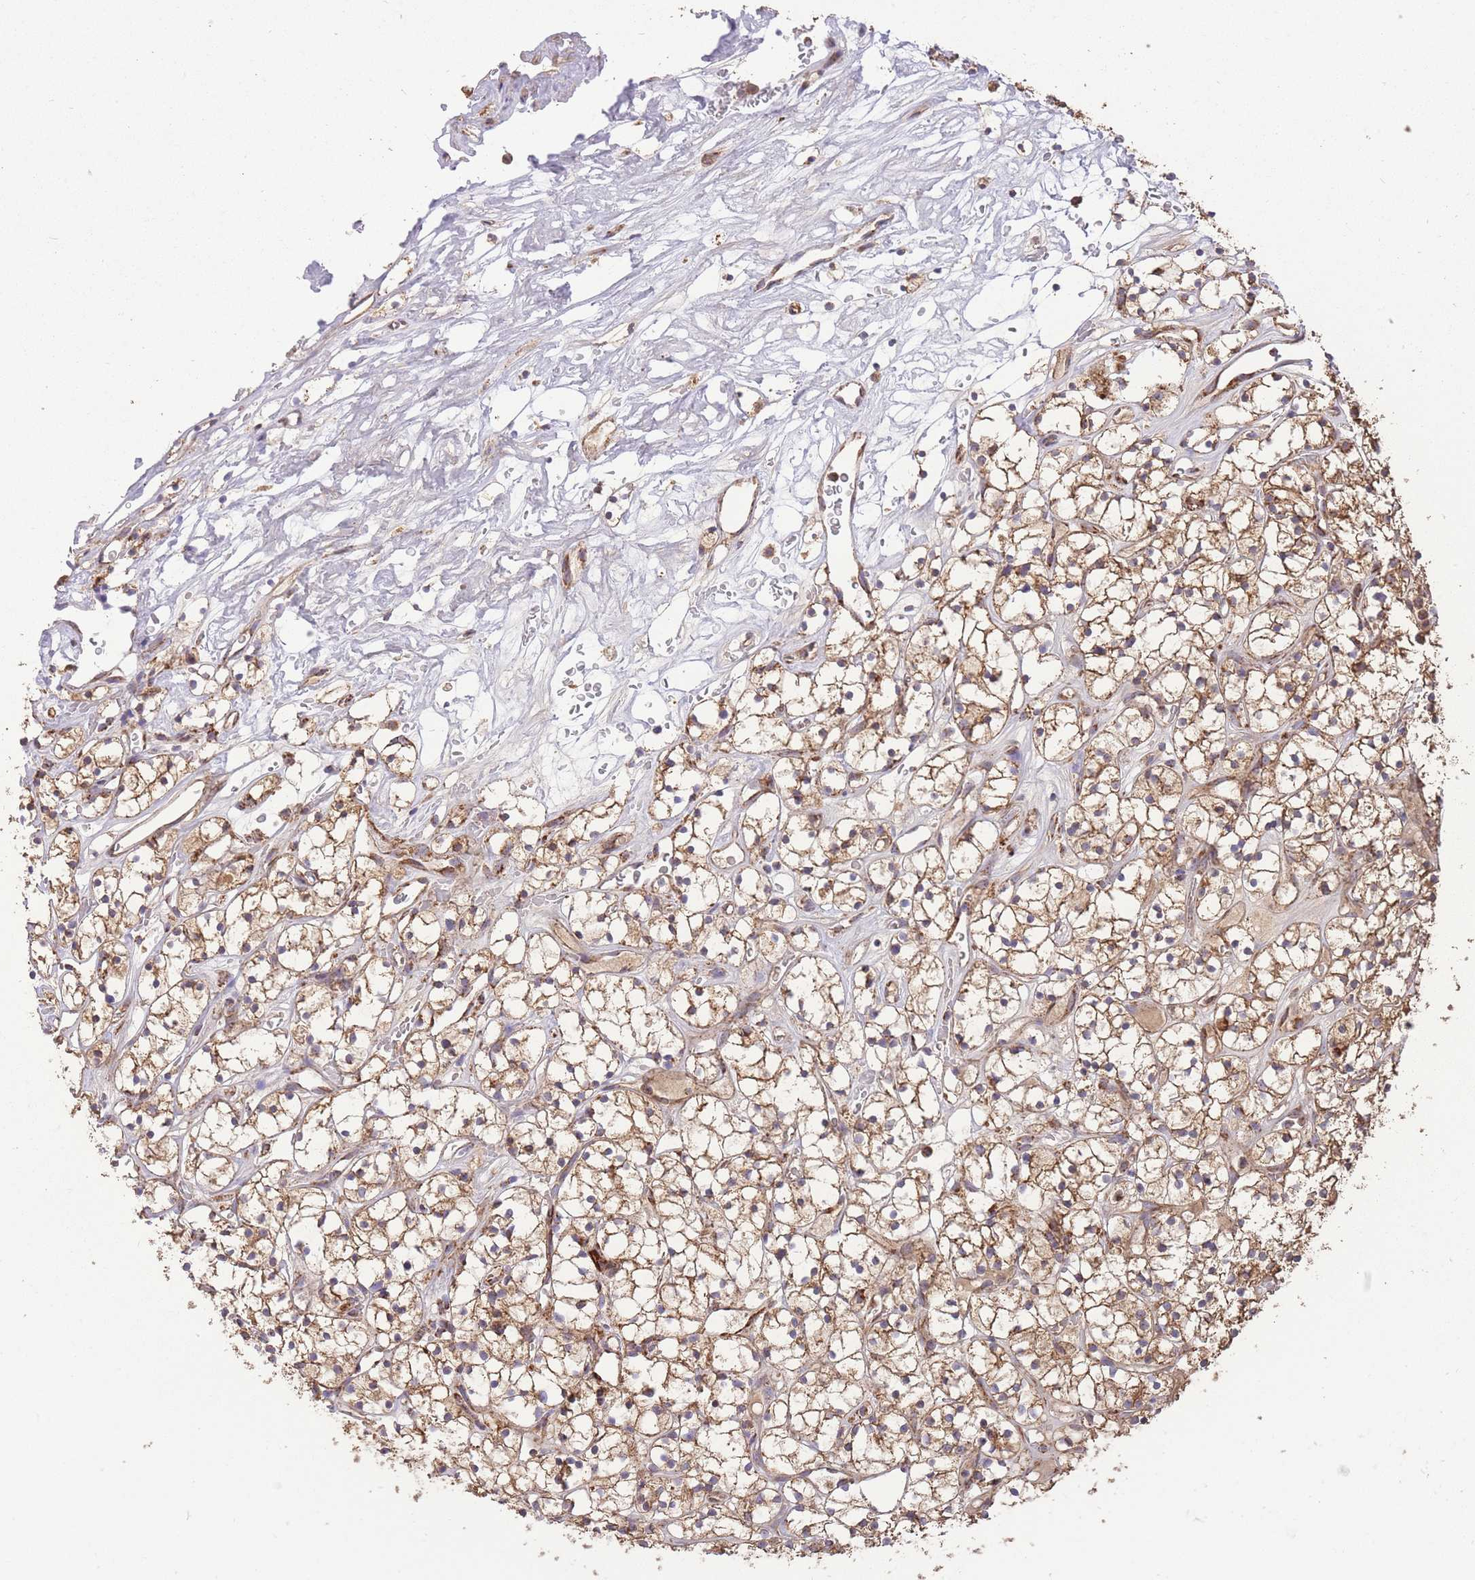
{"staining": {"intensity": "moderate", "quantity": ">75%", "location": "cytoplasmic/membranous"}, "tissue": "renal cancer", "cell_type": "Tumor cells", "image_type": "cancer", "snomed": [{"axis": "morphology", "description": "Adenocarcinoma, NOS"}, {"axis": "topography", "description": "Kidney"}], "caption": "IHC photomicrograph of neoplastic tissue: human renal cancer stained using immunohistochemistry exhibits medium levels of moderate protein expression localized specifically in the cytoplasmic/membranous of tumor cells, appearing as a cytoplasmic/membranous brown color.", "gene": "PREP", "patient": {"sex": "female", "age": 64}}